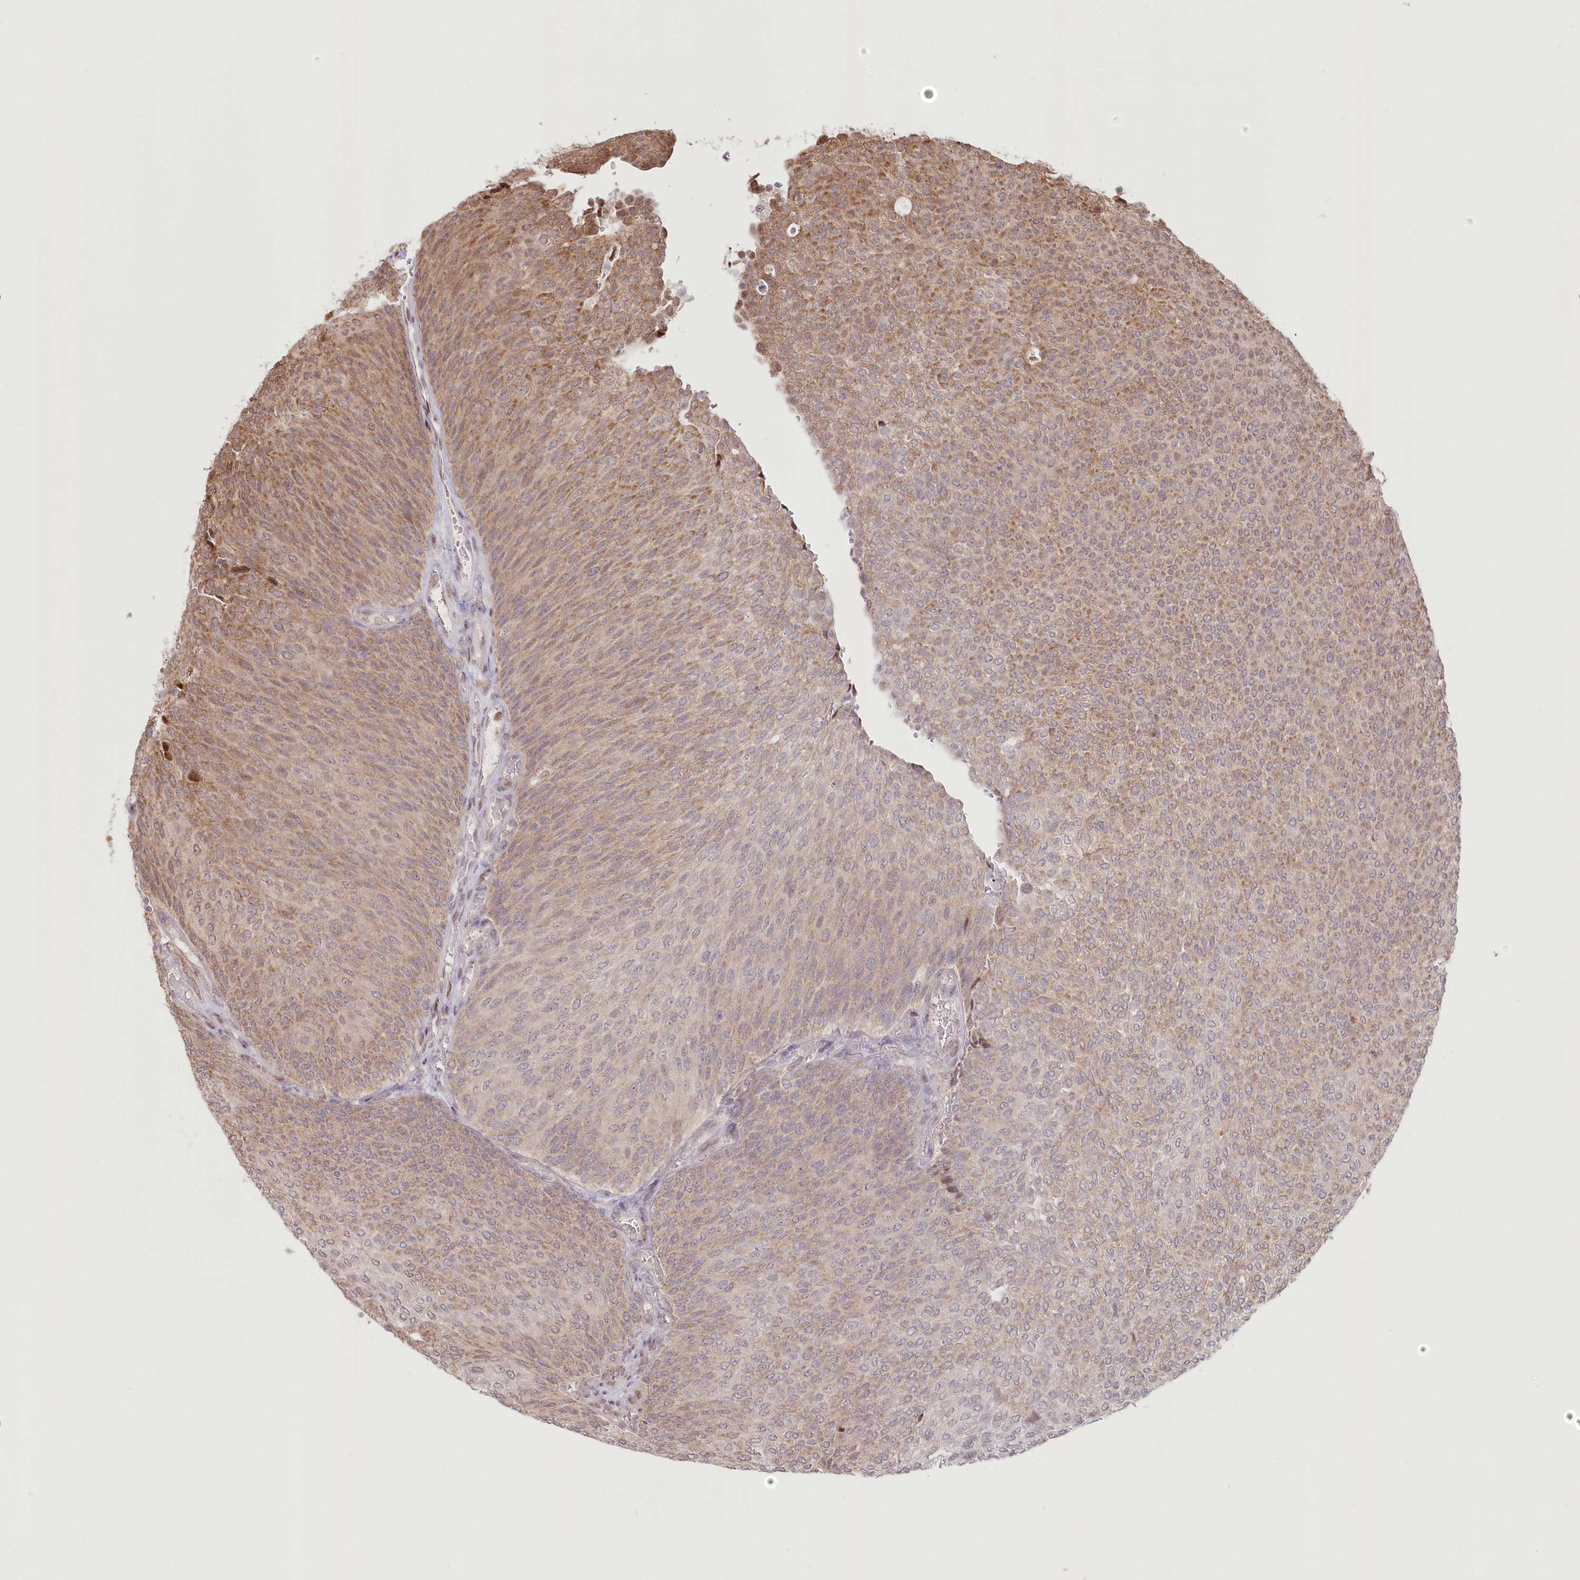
{"staining": {"intensity": "moderate", "quantity": ">75%", "location": "cytoplasmic/membranous"}, "tissue": "urothelial cancer", "cell_type": "Tumor cells", "image_type": "cancer", "snomed": [{"axis": "morphology", "description": "Urothelial carcinoma, Low grade"}, {"axis": "topography", "description": "Urinary bladder"}], "caption": "DAB (3,3'-diaminobenzidine) immunohistochemical staining of urothelial carcinoma (low-grade) demonstrates moderate cytoplasmic/membranous protein positivity in about >75% of tumor cells.", "gene": "PYURF", "patient": {"sex": "female", "age": 79}}